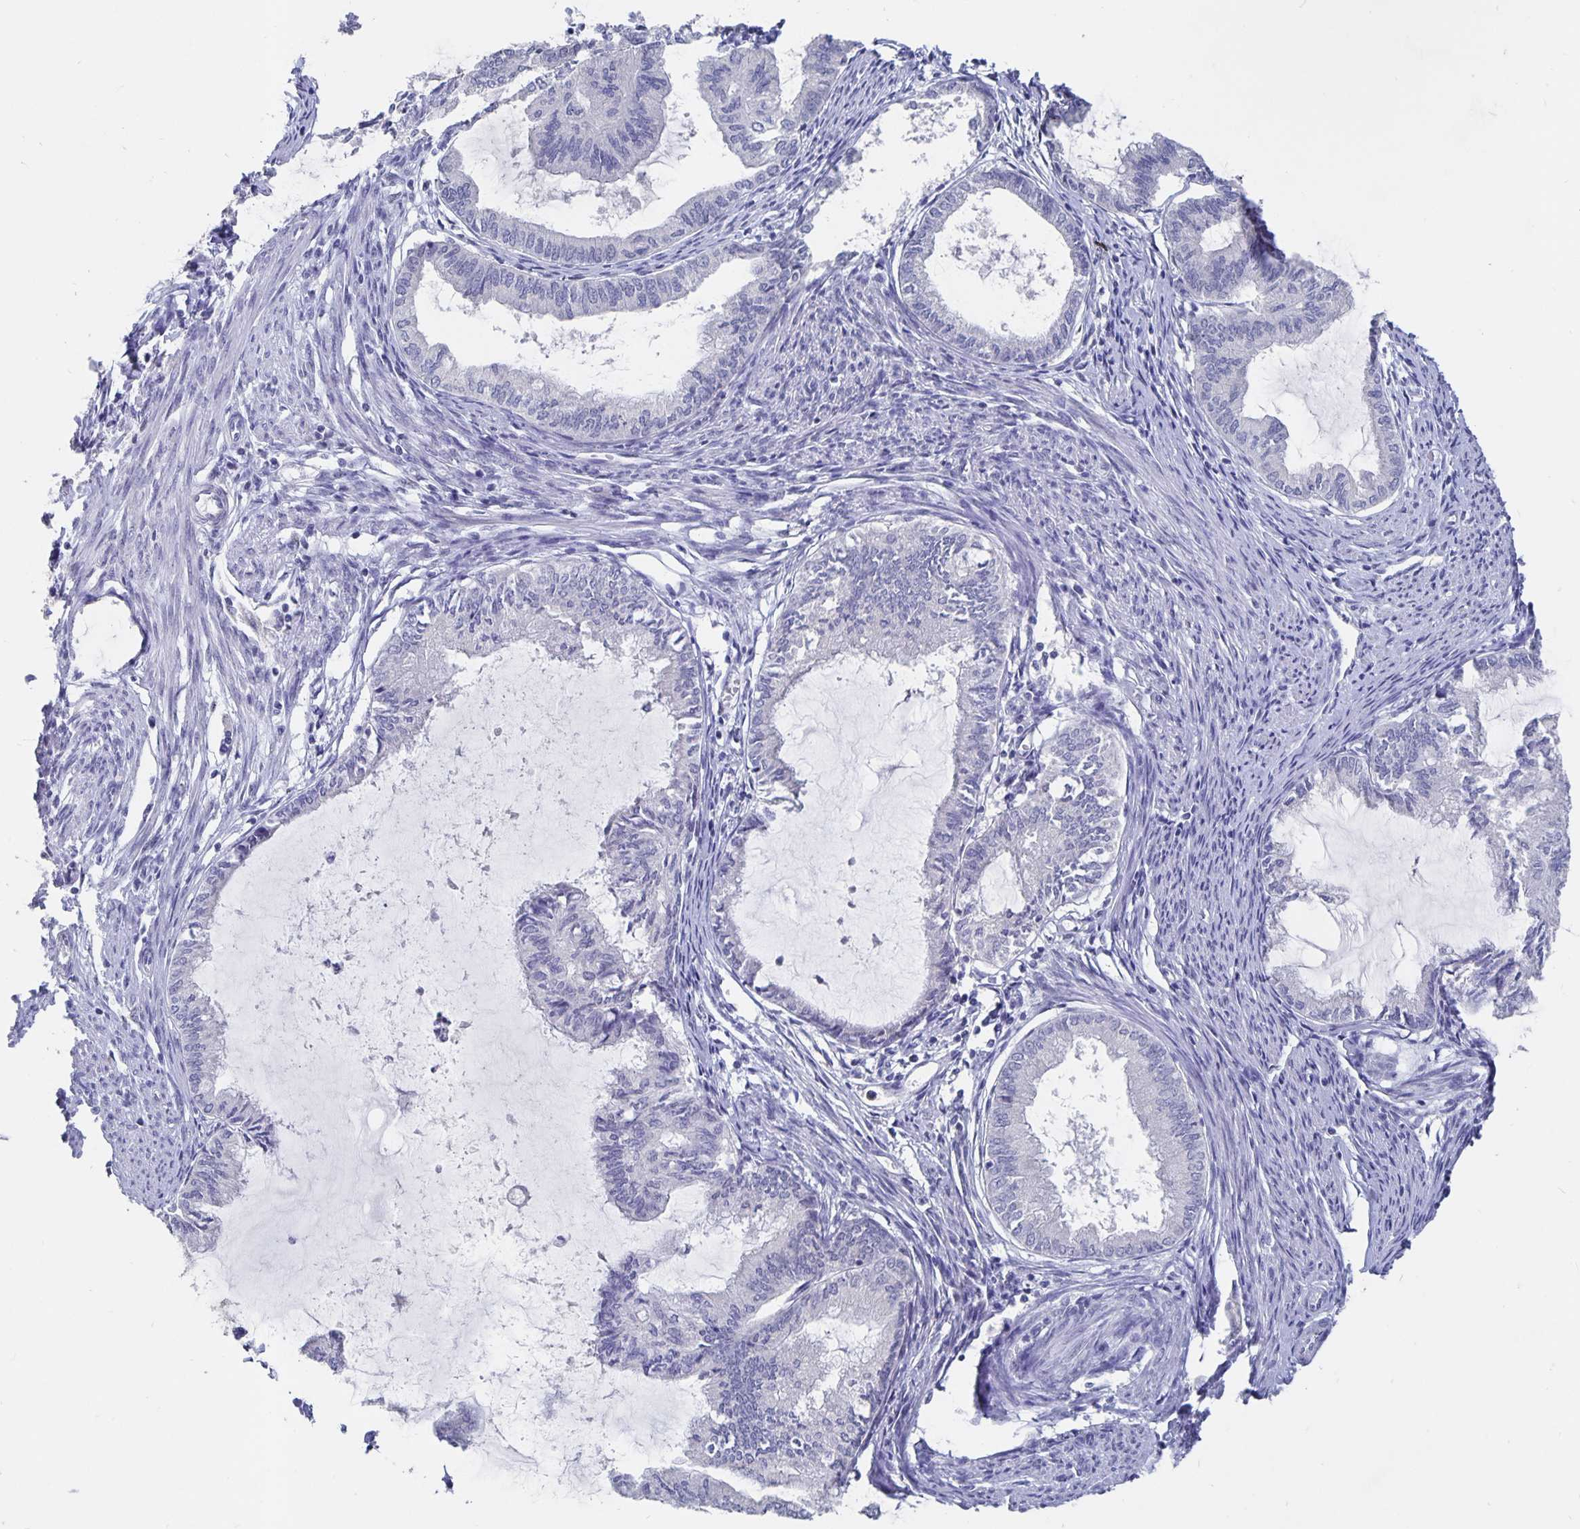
{"staining": {"intensity": "negative", "quantity": "none", "location": "none"}, "tissue": "endometrial cancer", "cell_type": "Tumor cells", "image_type": "cancer", "snomed": [{"axis": "morphology", "description": "Adenocarcinoma, NOS"}, {"axis": "topography", "description": "Endometrium"}], "caption": "Endometrial adenocarcinoma was stained to show a protein in brown. There is no significant staining in tumor cells.", "gene": "SMOC1", "patient": {"sex": "female", "age": 86}}